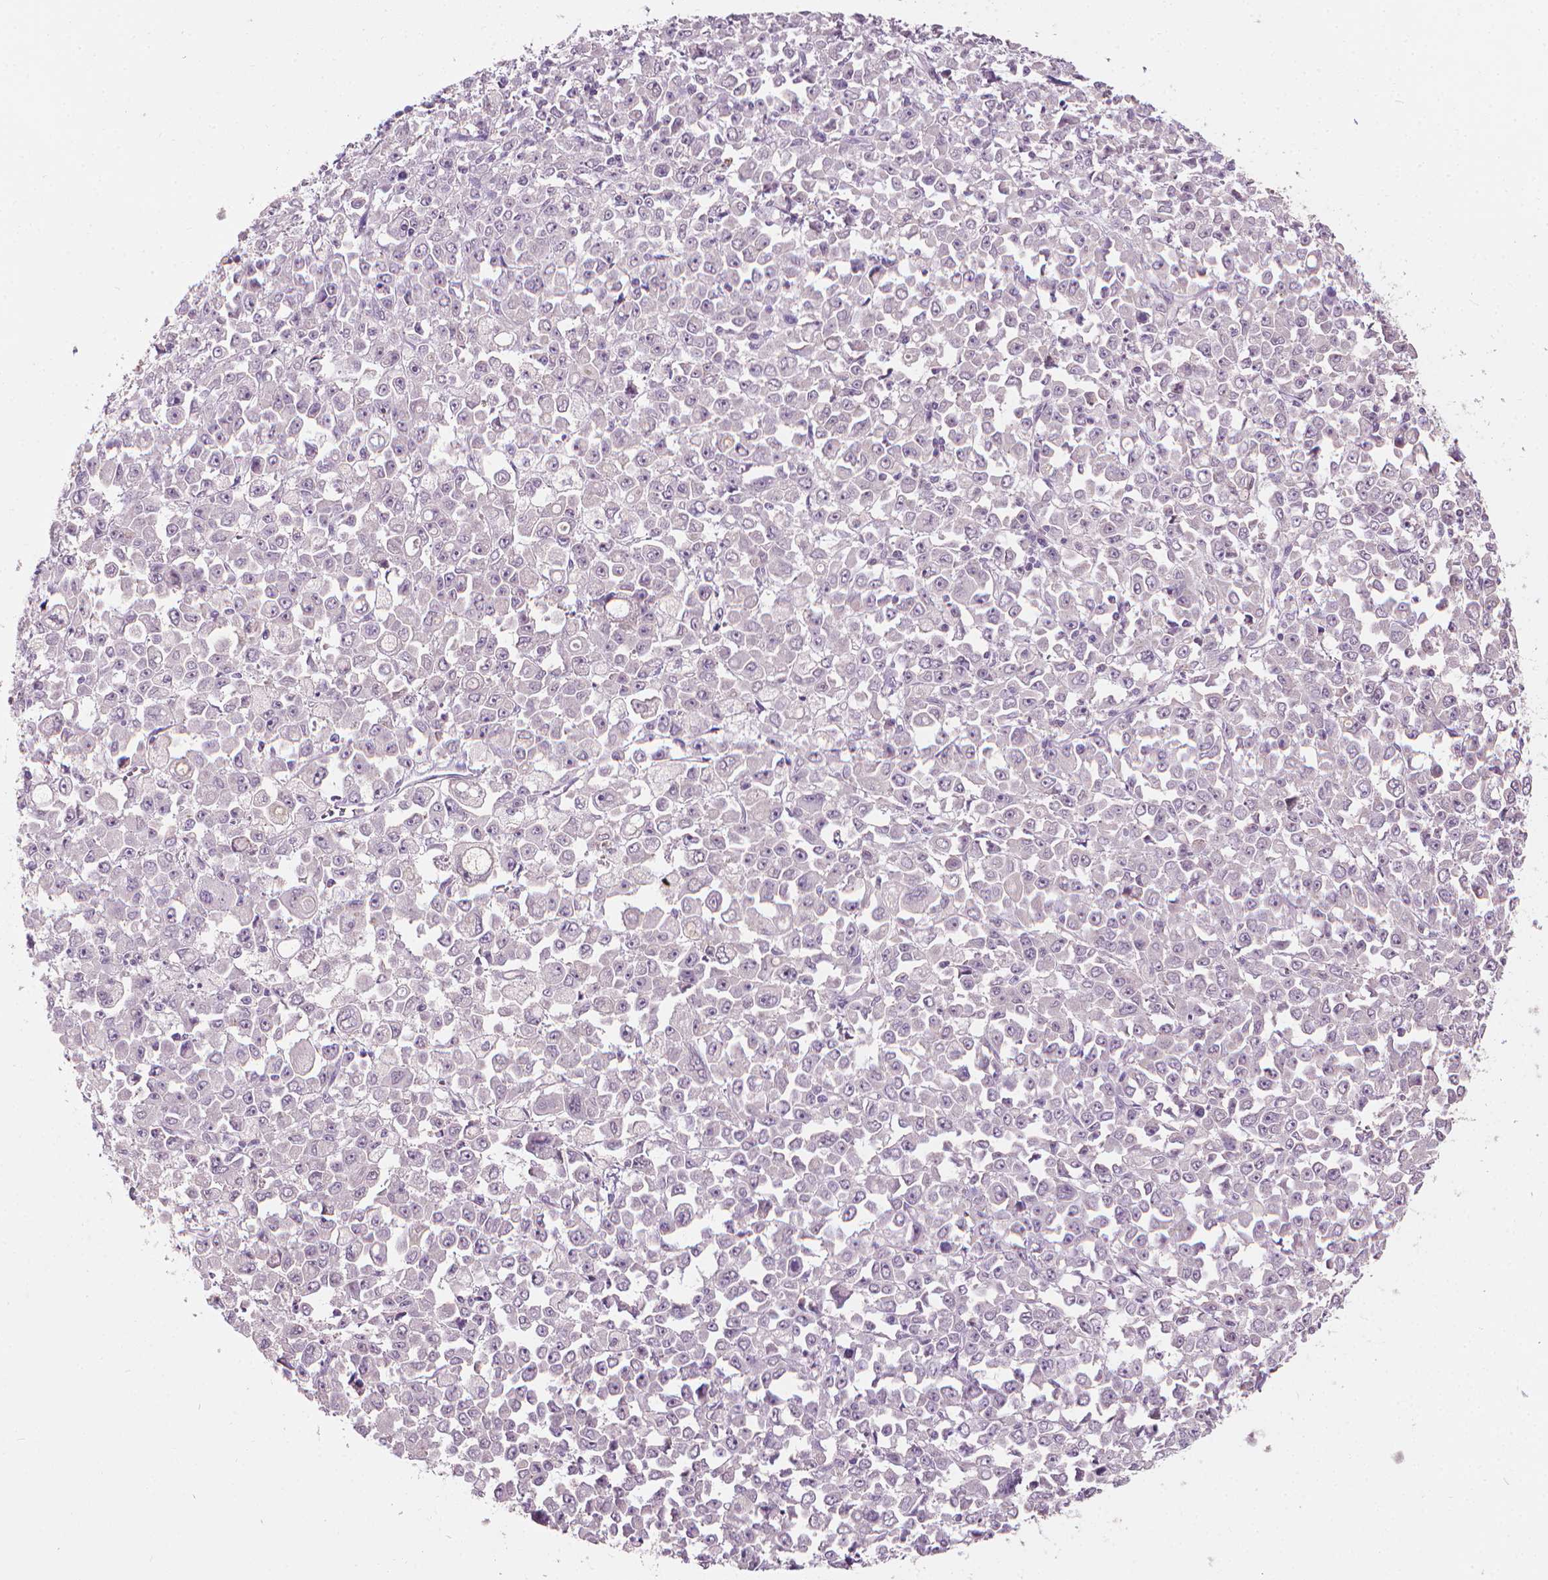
{"staining": {"intensity": "negative", "quantity": "none", "location": "none"}, "tissue": "stomach cancer", "cell_type": "Tumor cells", "image_type": "cancer", "snomed": [{"axis": "morphology", "description": "Adenocarcinoma, NOS"}, {"axis": "topography", "description": "Stomach, upper"}], "caption": "IHC image of neoplastic tissue: human stomach cancer stained with DAB (3,3'-diaminobenzidine) demonstrates no significant protein expression in tumor cells.", "gene": "SAXO2", "patient": {"sex": "male", "age": 70}}